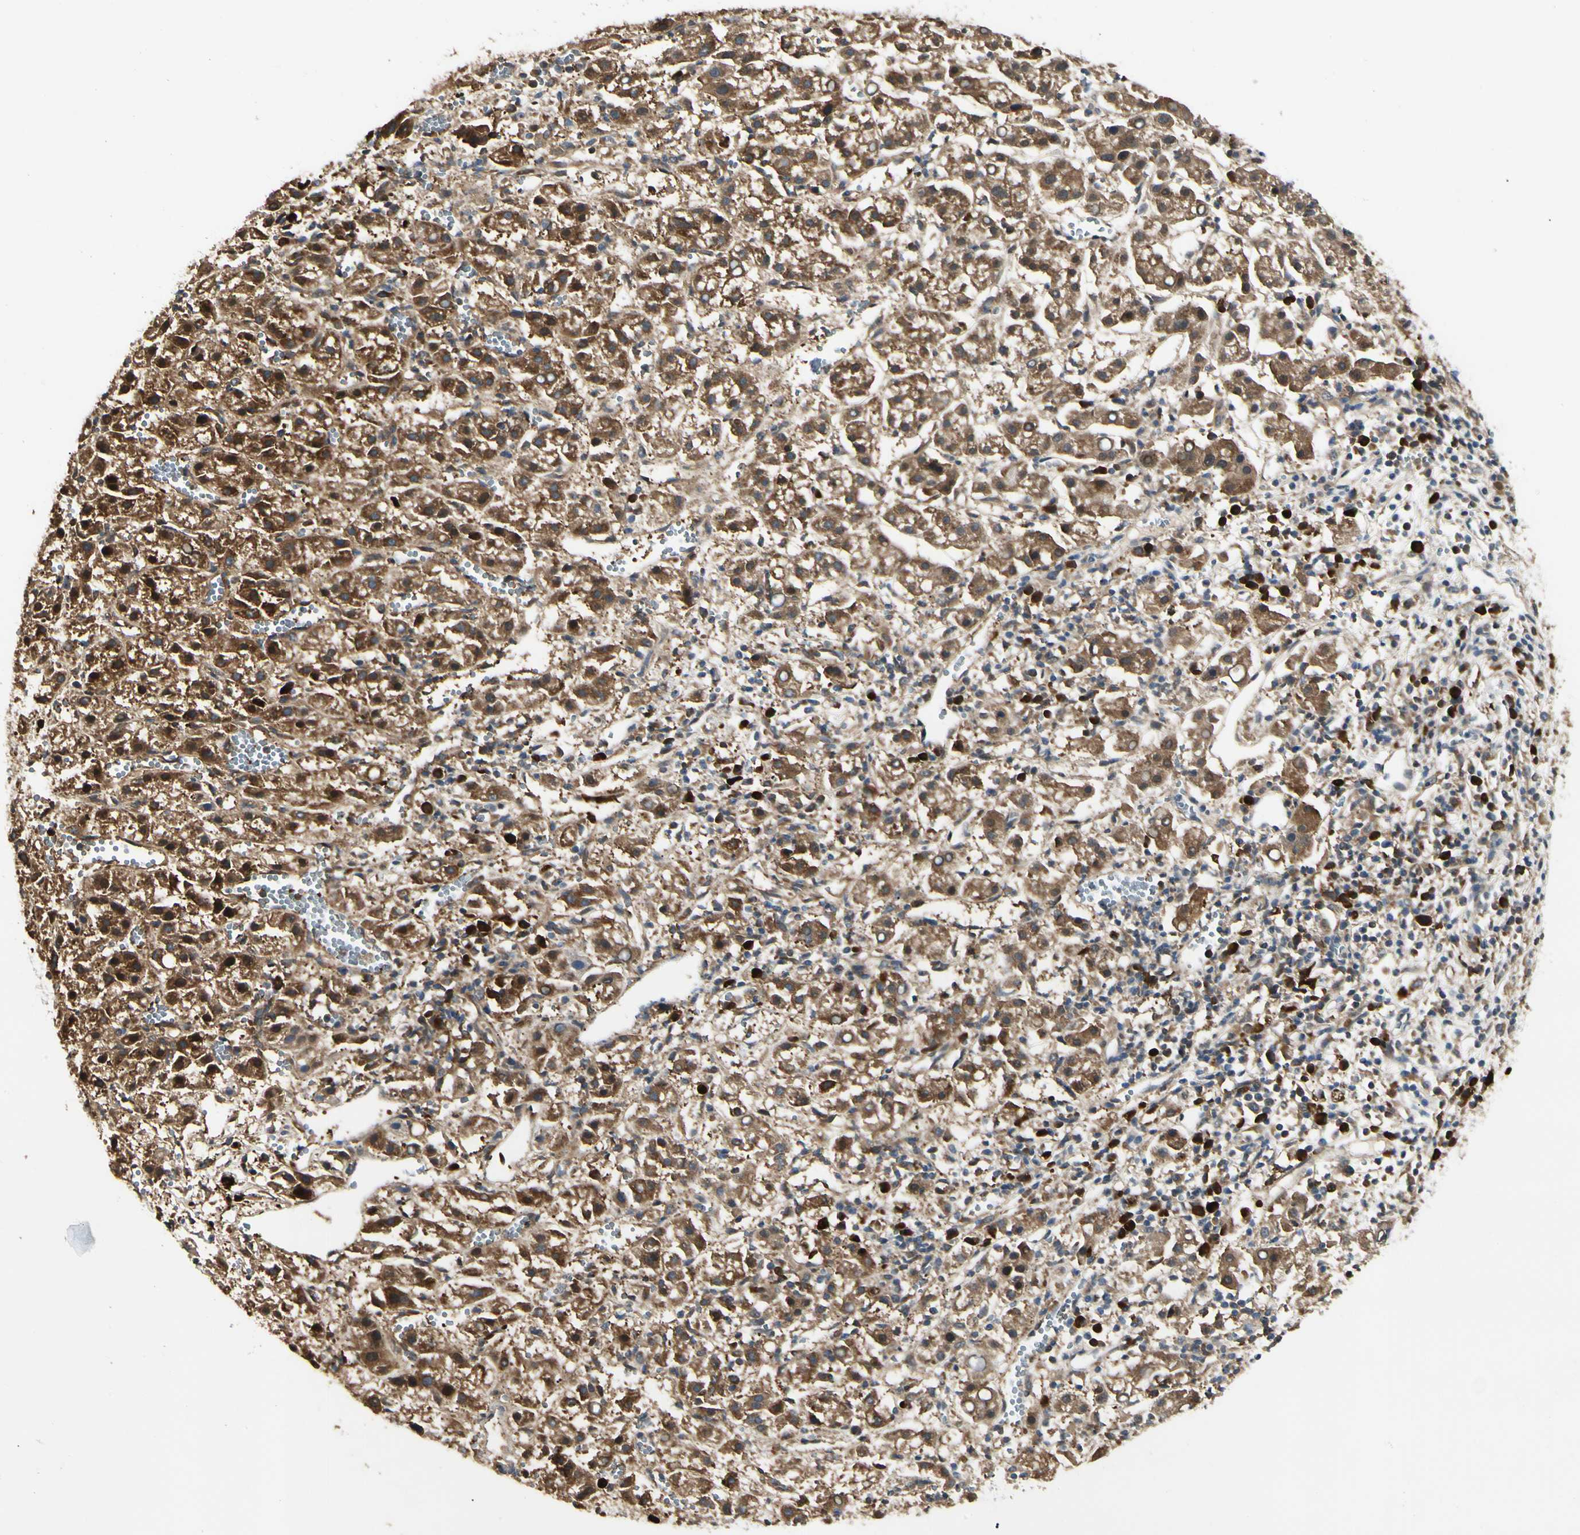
{"staining": {"intensity": "strong", "quantity": ">75%", "location": "cytoplasmic/membranous,nuclear"}, "tissue": "liver cancer", "cell_type": "Tumor cells", "image_type": "cancer", "snomed": [{"axis": "morphology", "description": "Carcinoma, Hepatocellular, NOS"}, {"axis": "topography", "description": "Liver"}], "caption": "Human liver hepatocellular carcinoma stained with a protein marker displays strong staining in tumor cells.", "gene": "NME1-NME2", "patient": {"sex": "female", "age": 58}}